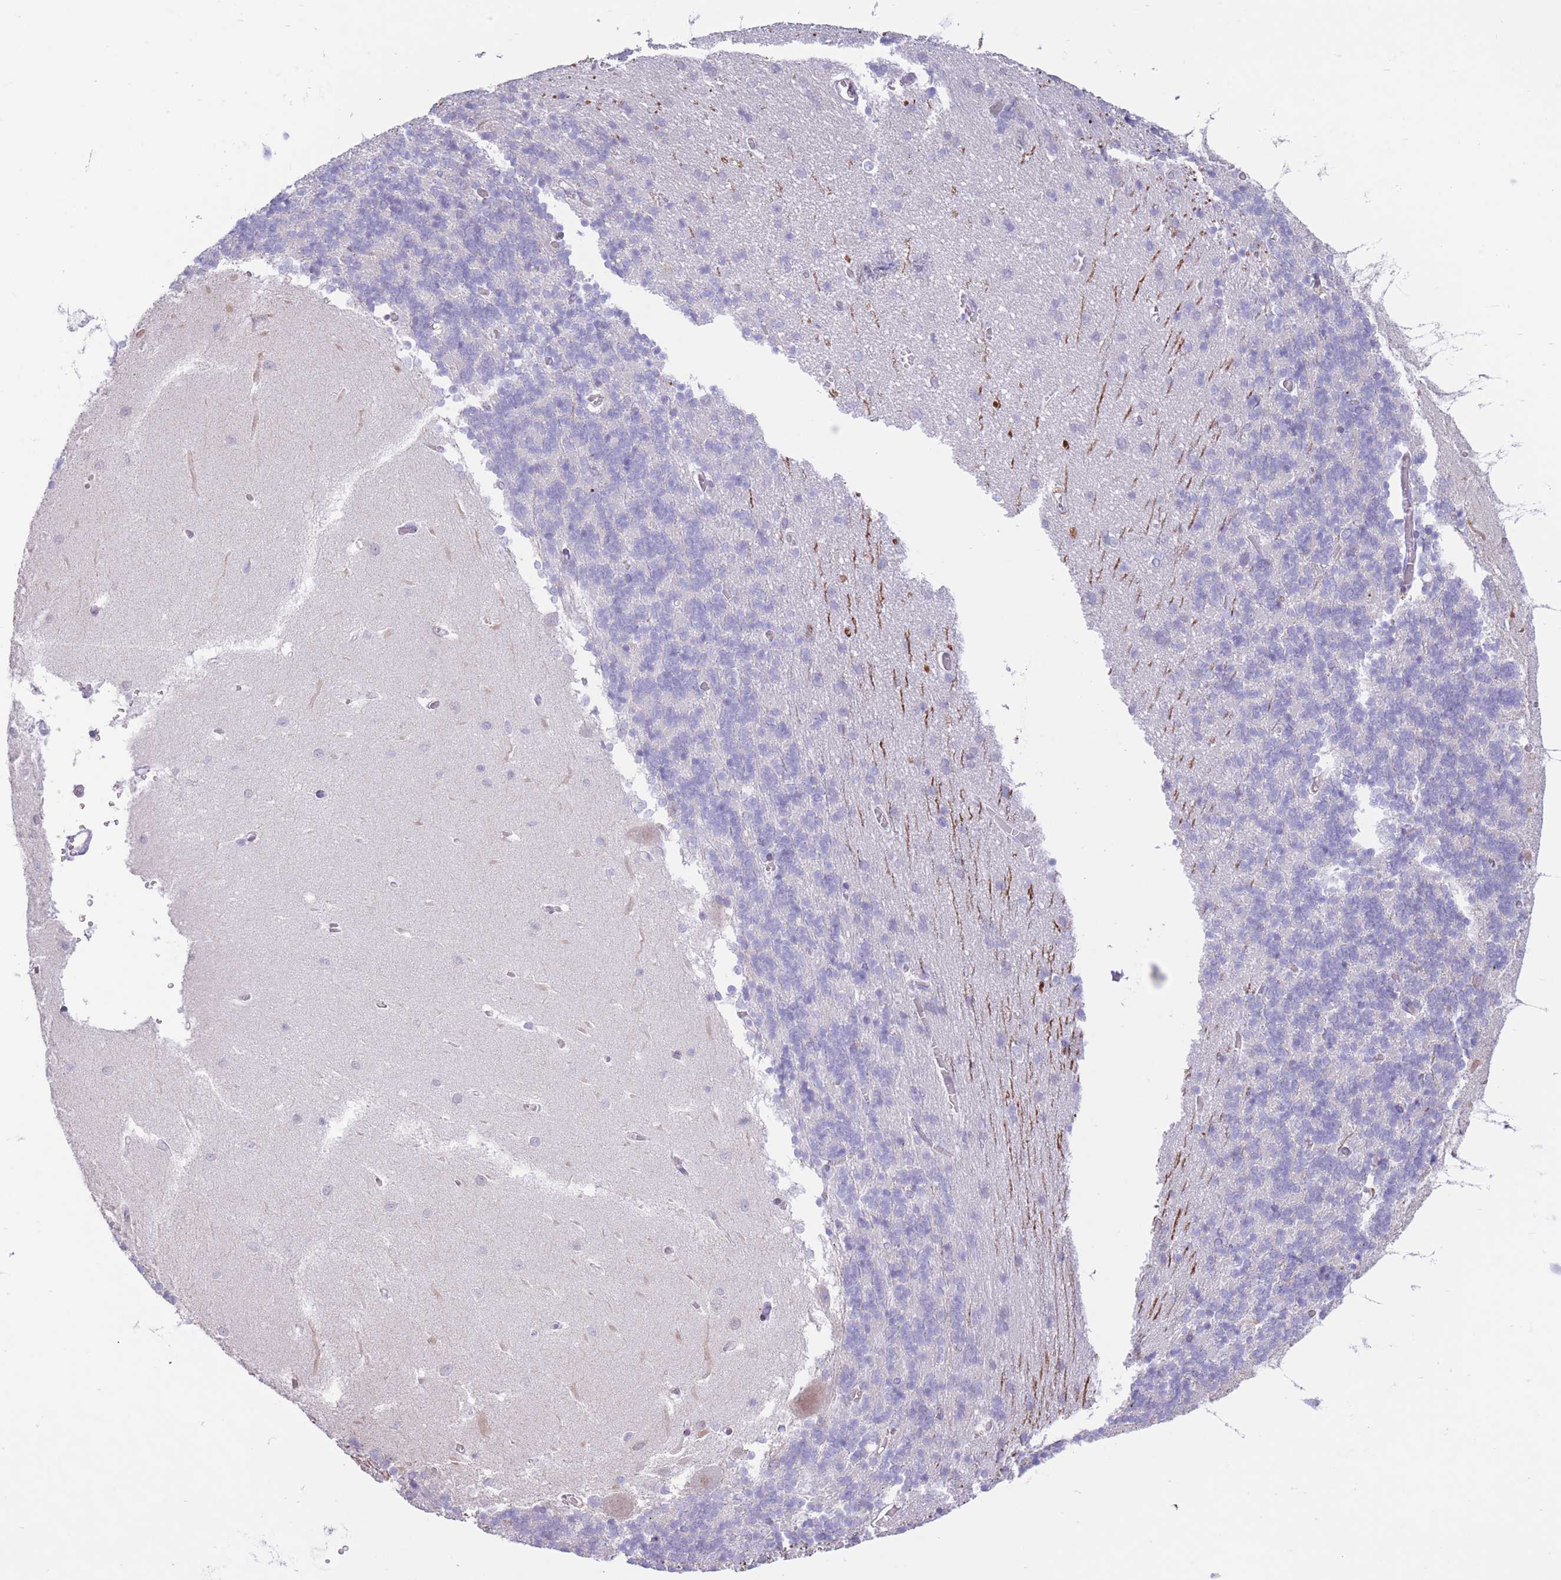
{"staining": {"intensity": "negative", "quantity": "none", "location": "none"}, "tissue": "cerebellum", "cell_type": "Cells in granular layer", "image_type": "normal", "snomed": [{"axis": "morphology", "description": "Normal tissue, NOS"}, {"axis": "topography", "description": "Cerebellum"}], "caption": "This is an IHC photomicrograph of normal cerebellum. There is no staining in cells in granular layer.", "gene": "MYDGF", "patient": {"sex": "male", "age": 37}}